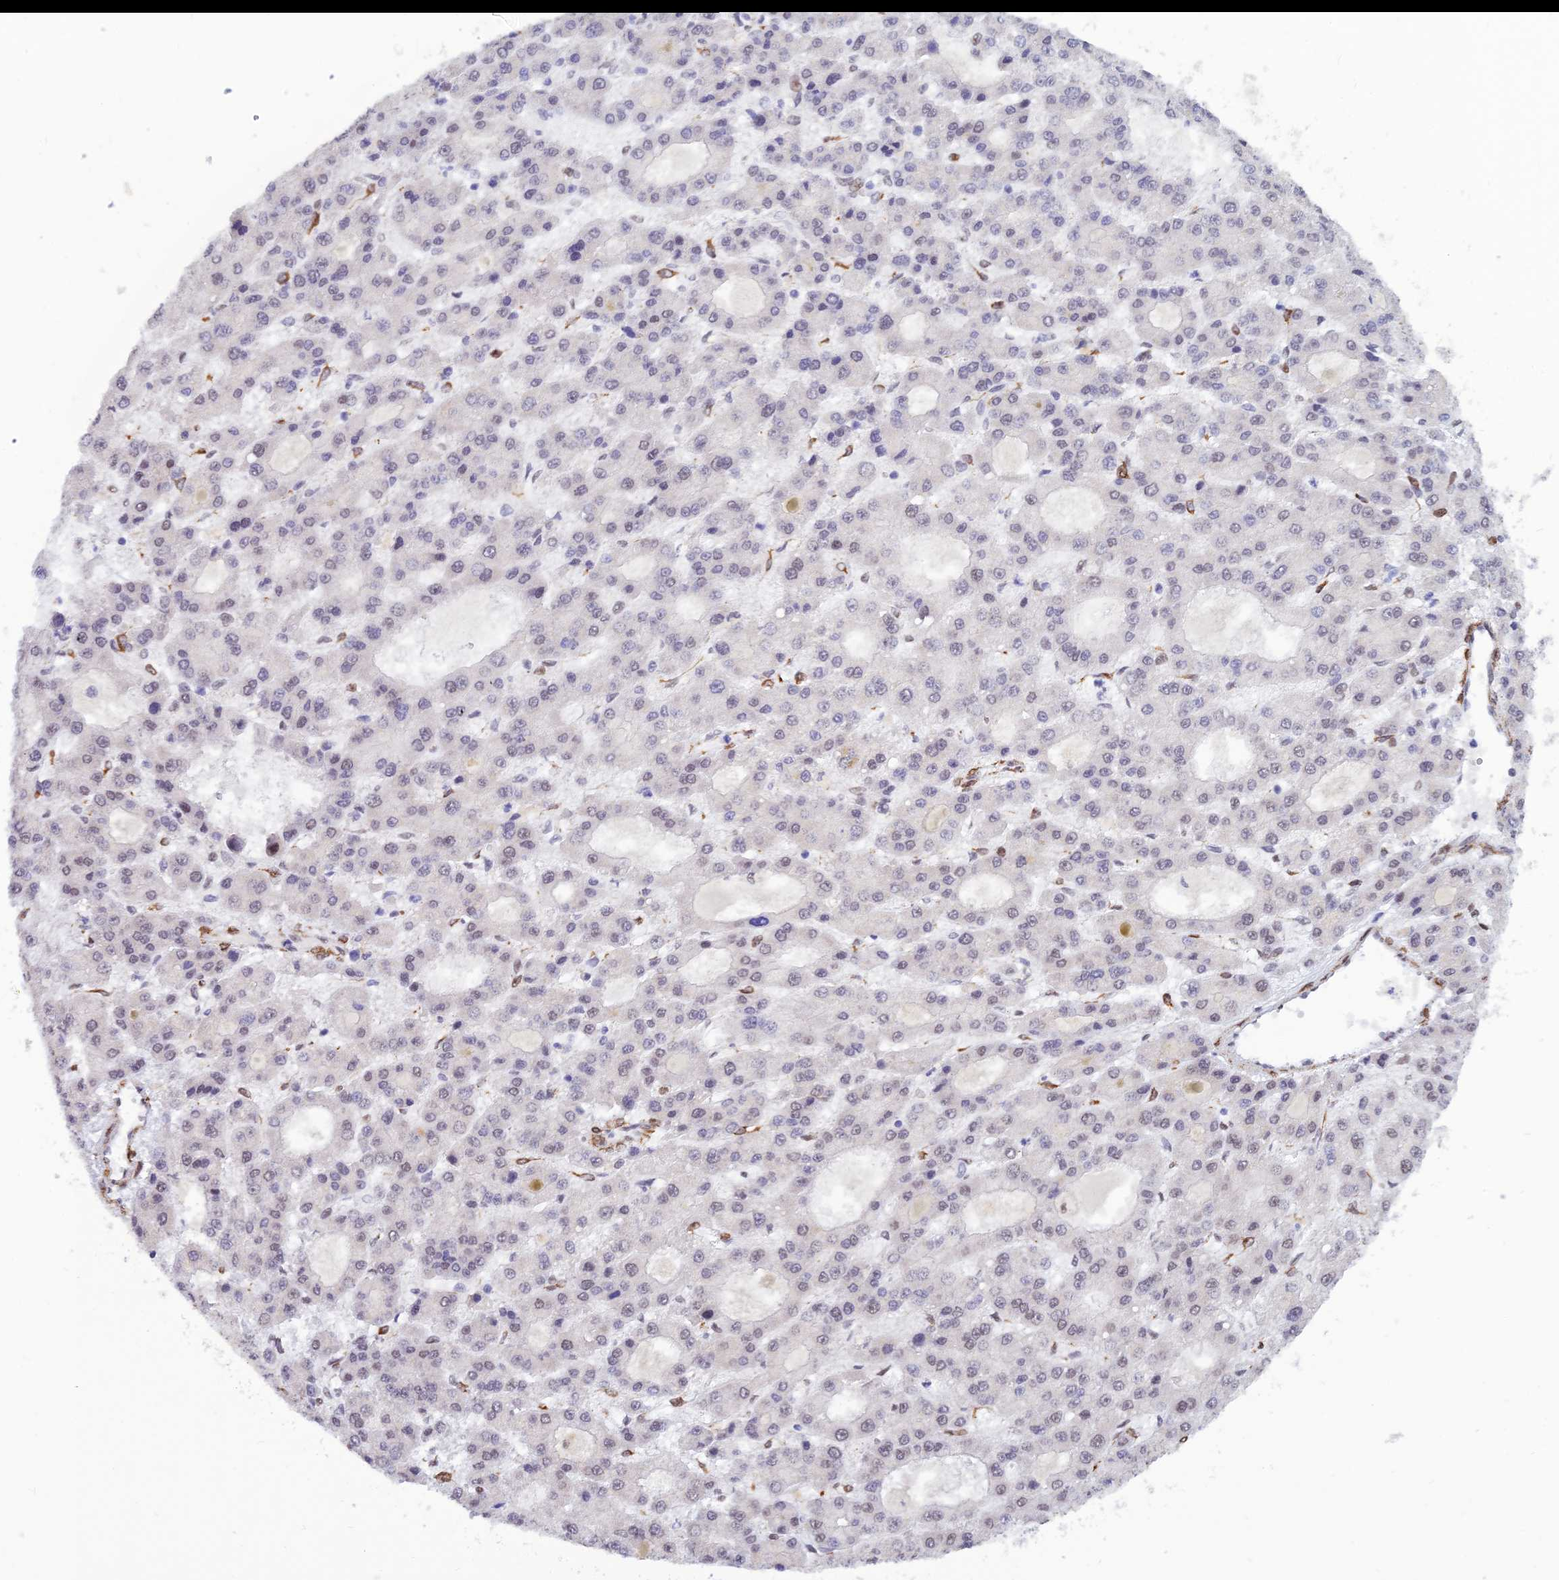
{"staining": {"intensity": "weak", "quantity": "<25%", "location": "nuclear"}, "tissue": "liver cancer", "cell_type": "Tumor cells", "image_type": "cancer", "snomed": [{"axis": "morphology", "description": "Carcinoma, Hepatocellular, NOS"}, {"axis": "topography", "description": "Liver"}], "caption": "Tumor cells are negative for brown protein staining in liver hepatocellular carcinoma.", "gene": "CLK4", "patient": {"sex": "male", "age": 70}}